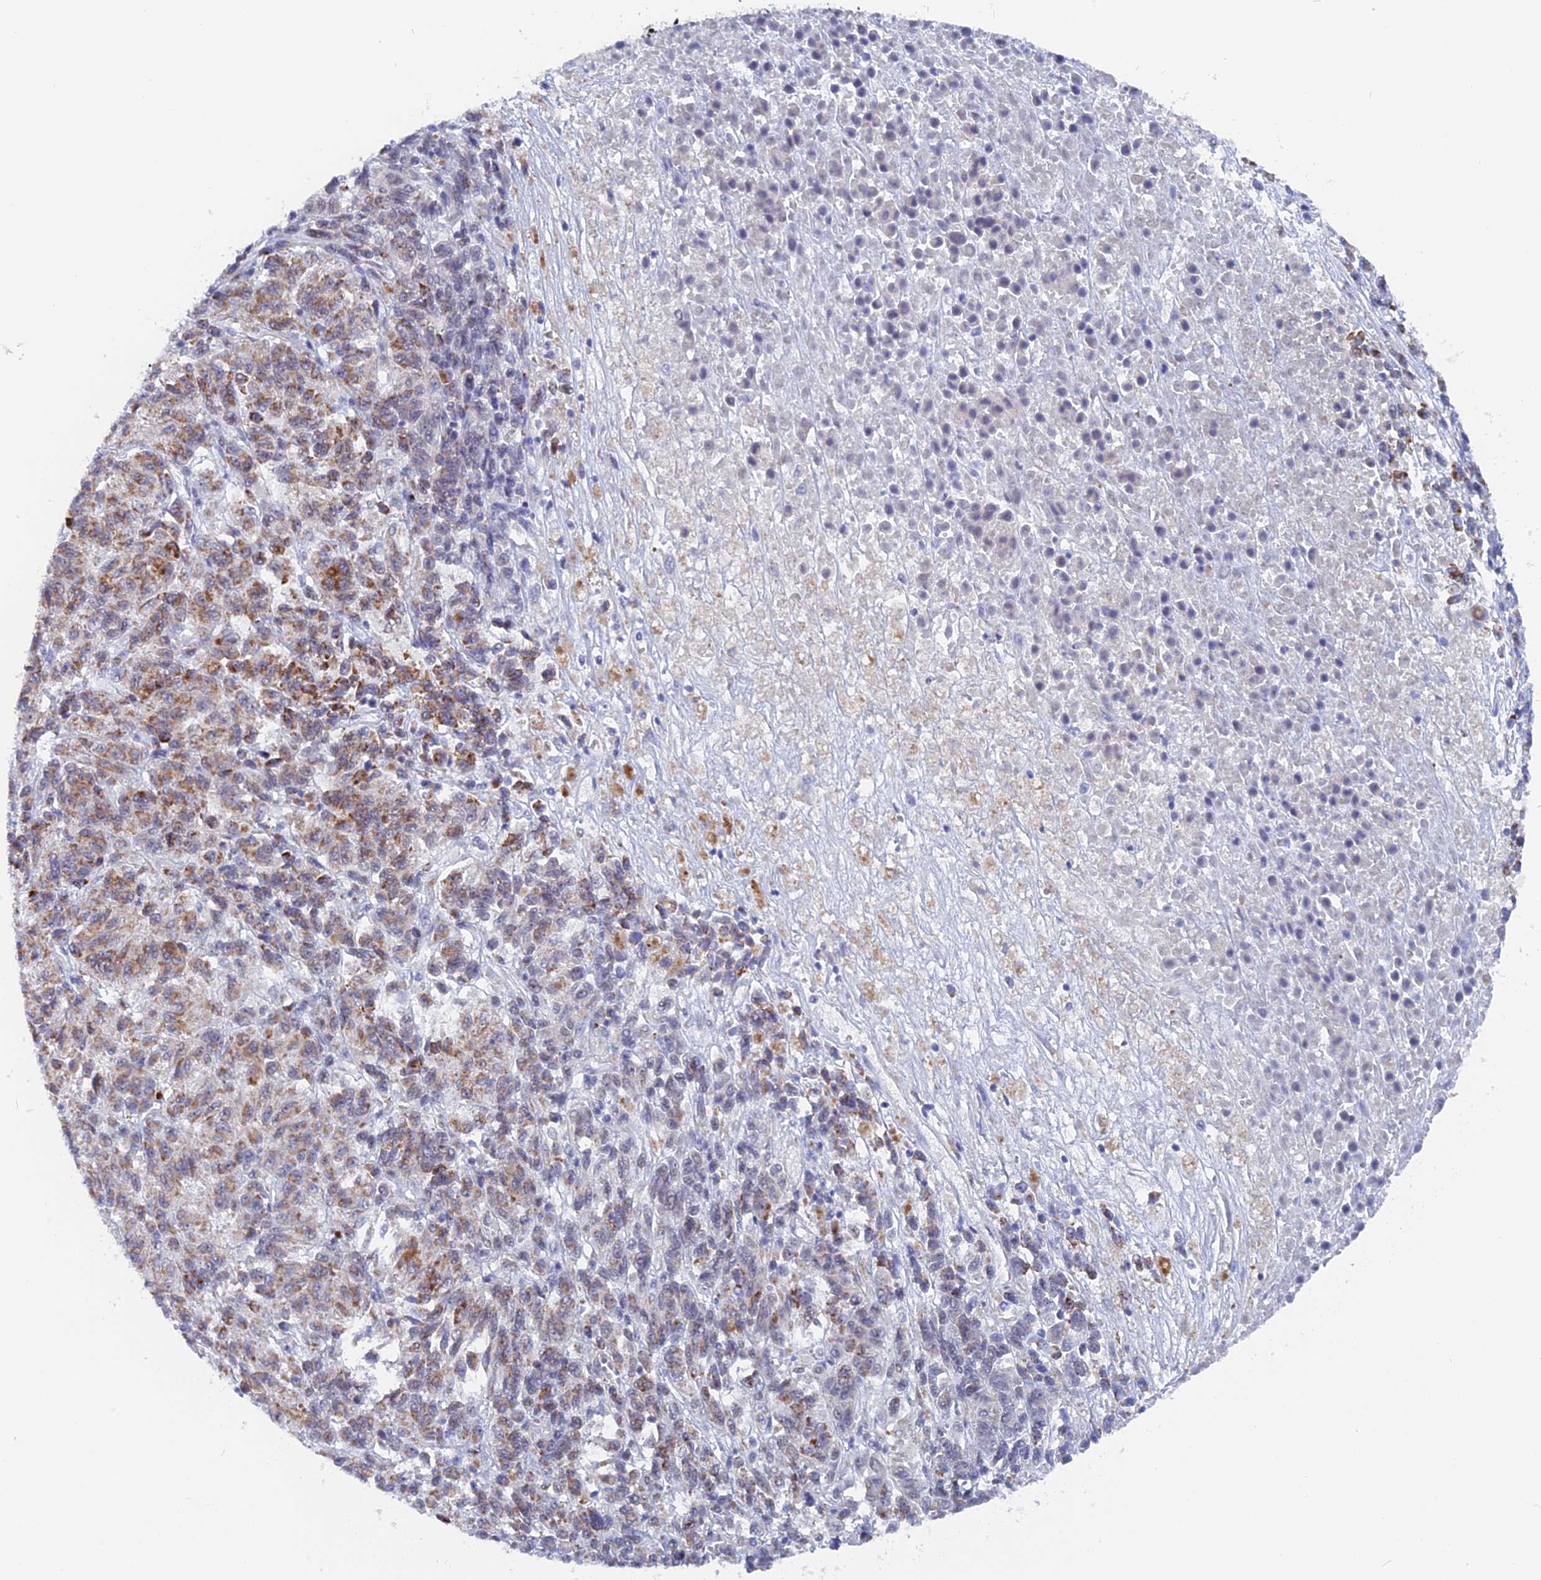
{"staining": {"intensity": "moderate", "quantity": "<25%", "location": "cytoplasmic/membranous"}, "tissue": "melanoma", "cell_type": "Tumor cells", "image_type": "cancer", "snomed": [{"axis": "morphology", "description": "Malignant melanoma, Metastatic site"}, {"axis": "topography", "description": "Lung"}], "caption": "A high-resolution micrograph shows IHC staining of malignant melanoma (metastatic site), which reveals moderate cytoplasmic/membranous staining in about <25% of tumor cells. (DAB IHC with brightfield microscopy, high magnification).", "gene": "BRD2", "patient": {"sex": "male", "age": 64}}